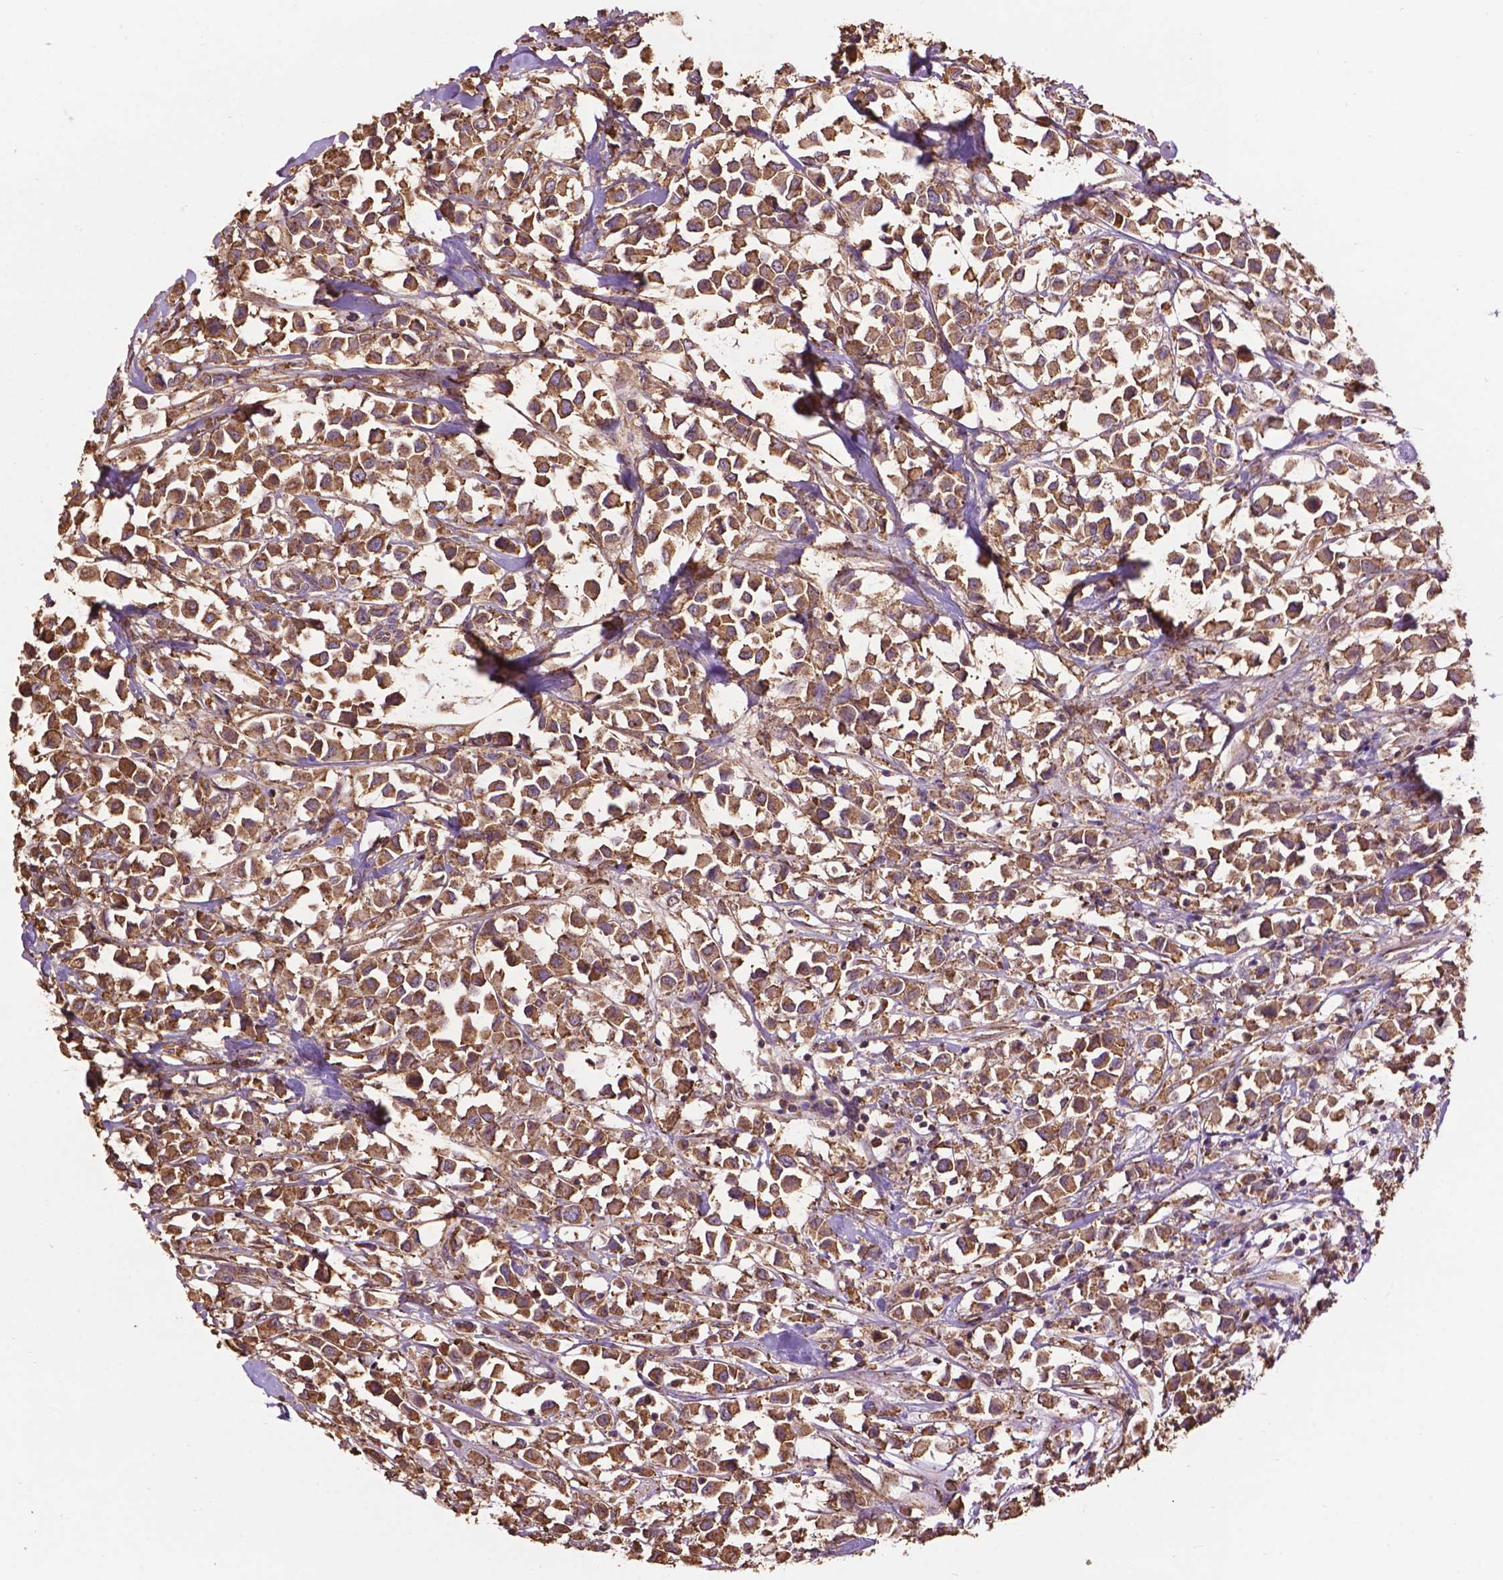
{"staining": {"intensity": "moderate", "quantity": ">75%", "location": "cytoplasmic/membranous"}, "tissue": "breast cancer", "cell_type": "Tumor cells", "image_type": "cancer", "snomed": [{"axis": "morphology", "description": "Duct carcinoma"}, {"axis": "topography", "description": "Breast"}], "caption": "A photomicrograph of human breast infiltrating ductal carcinoma stained for a protein displays moderate cytoplasmic/membranous brown staining in tumor cells.", "gene": "PPP2R5E", "patient": {"sex": "female", "age": 61}}